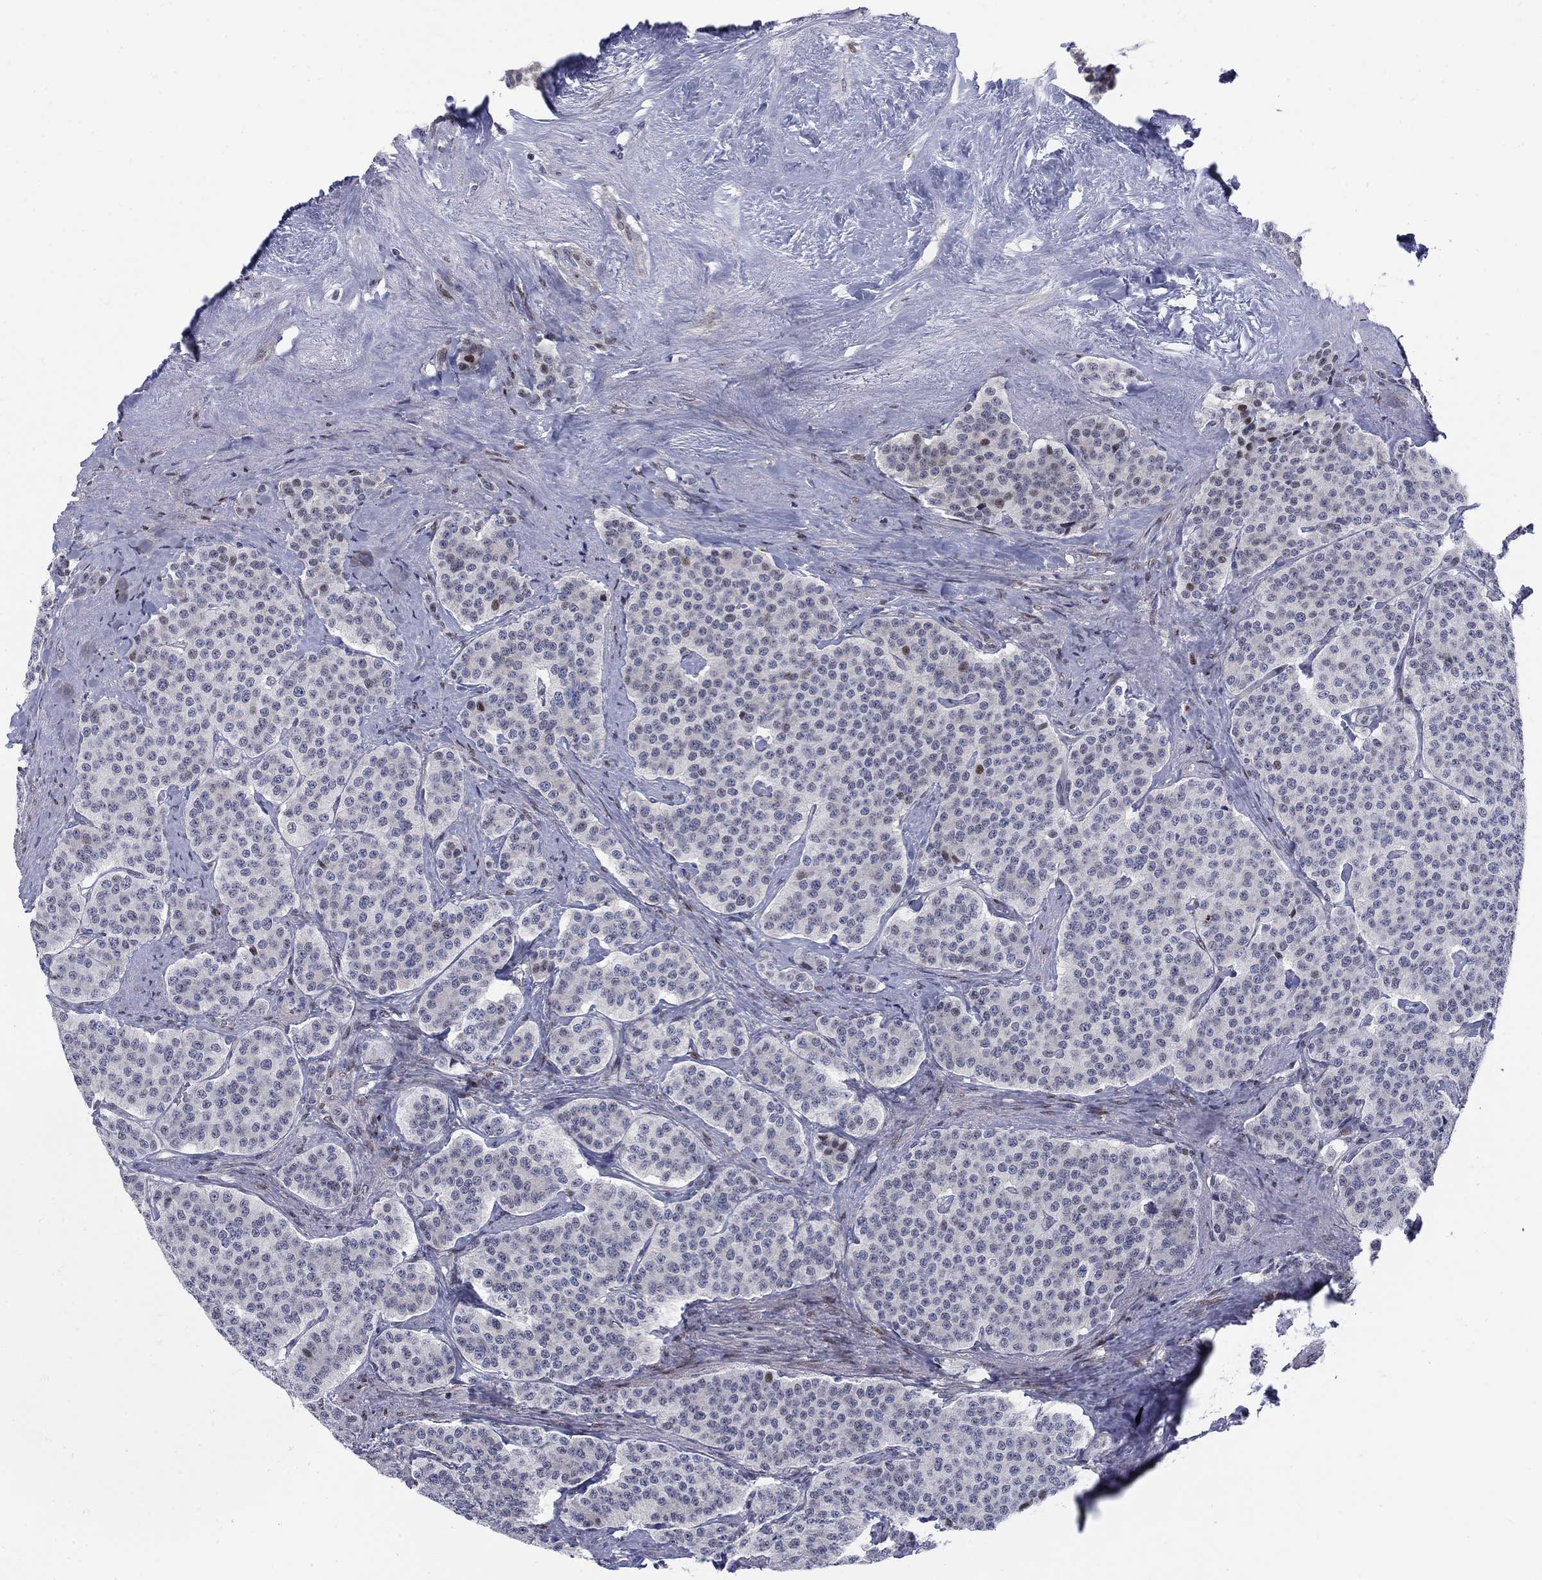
{"staining": {"intensity": "negative", "quantity": "none", "location": "none"}, "tissue": "carcinoid", "cell_type": "Tumor cells", "image_type": "cancer", "snomed": [{"axis": "morphology", "description": "Carcinoid, malignant, NOS"}, {"axis": "topography", "description": "Small intestine"}], "caption": "There is no significant staining in tumor cells of carcinoid.", "gene": "MYO3A", "patient": {"sex": "female", "age": 58}}